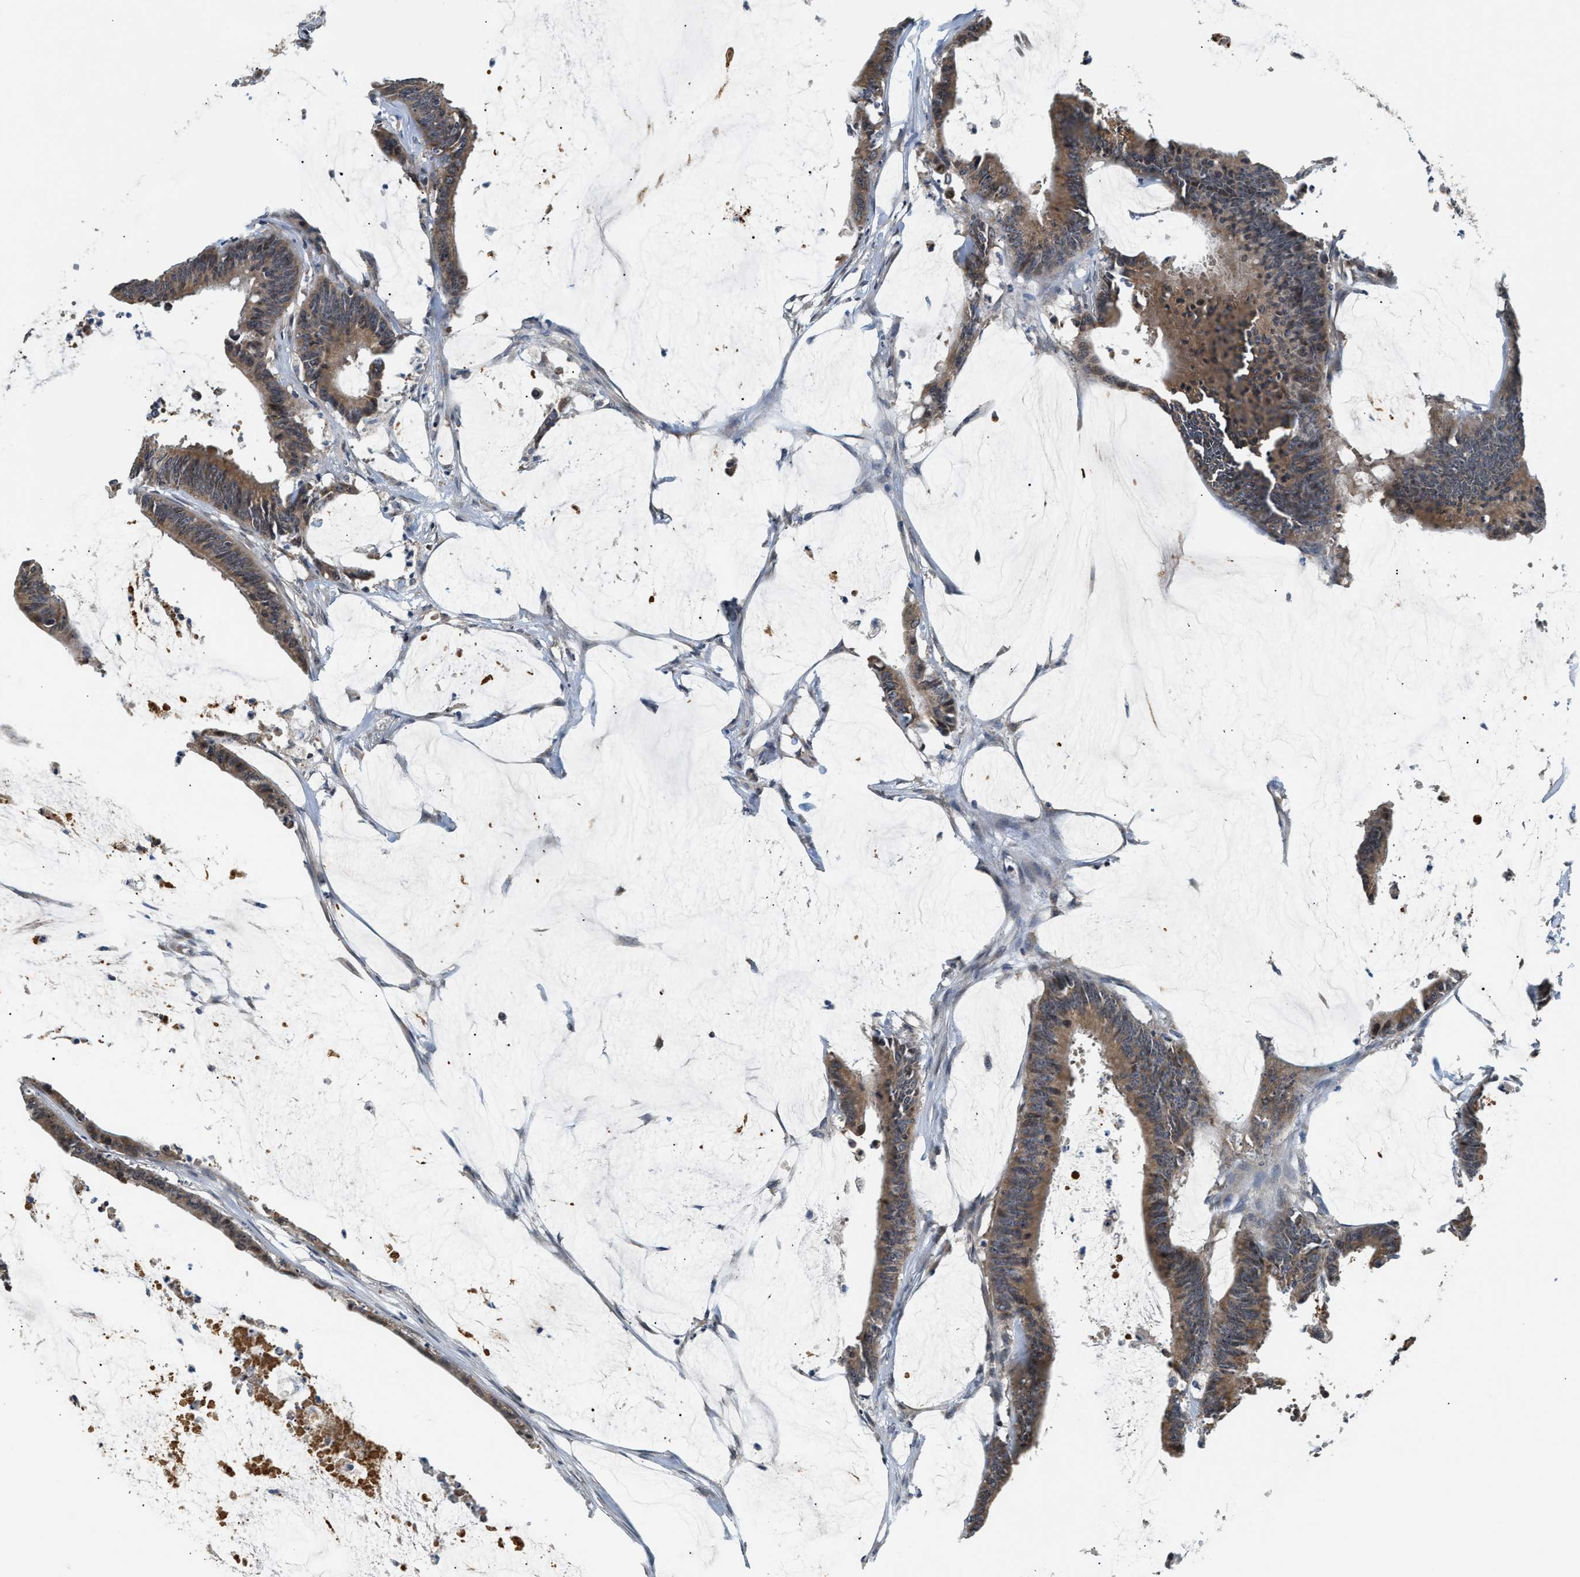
{"staining": {"intensity": "moderate", "quantity": ">75%", "location": "cytoplasmic/membranous"}, "tissue": "colorectal cancer", "cell_type": "Tumor cells", "image_type": "cancer", "snomed": [{"axis": "morphology", "description": "Adenocarcinoma, NOS"}, {"axis": "topography", "description": "Rectum"}], "caption": "This image exhibits immunohistochemistry staining of colorectal adenocarcinoma, with medium moderate cytoplasmic/membranous staining in about >75% of tumor cells.", "gene": "RAB29", "patient": {"sex": "female", "age": 66}}